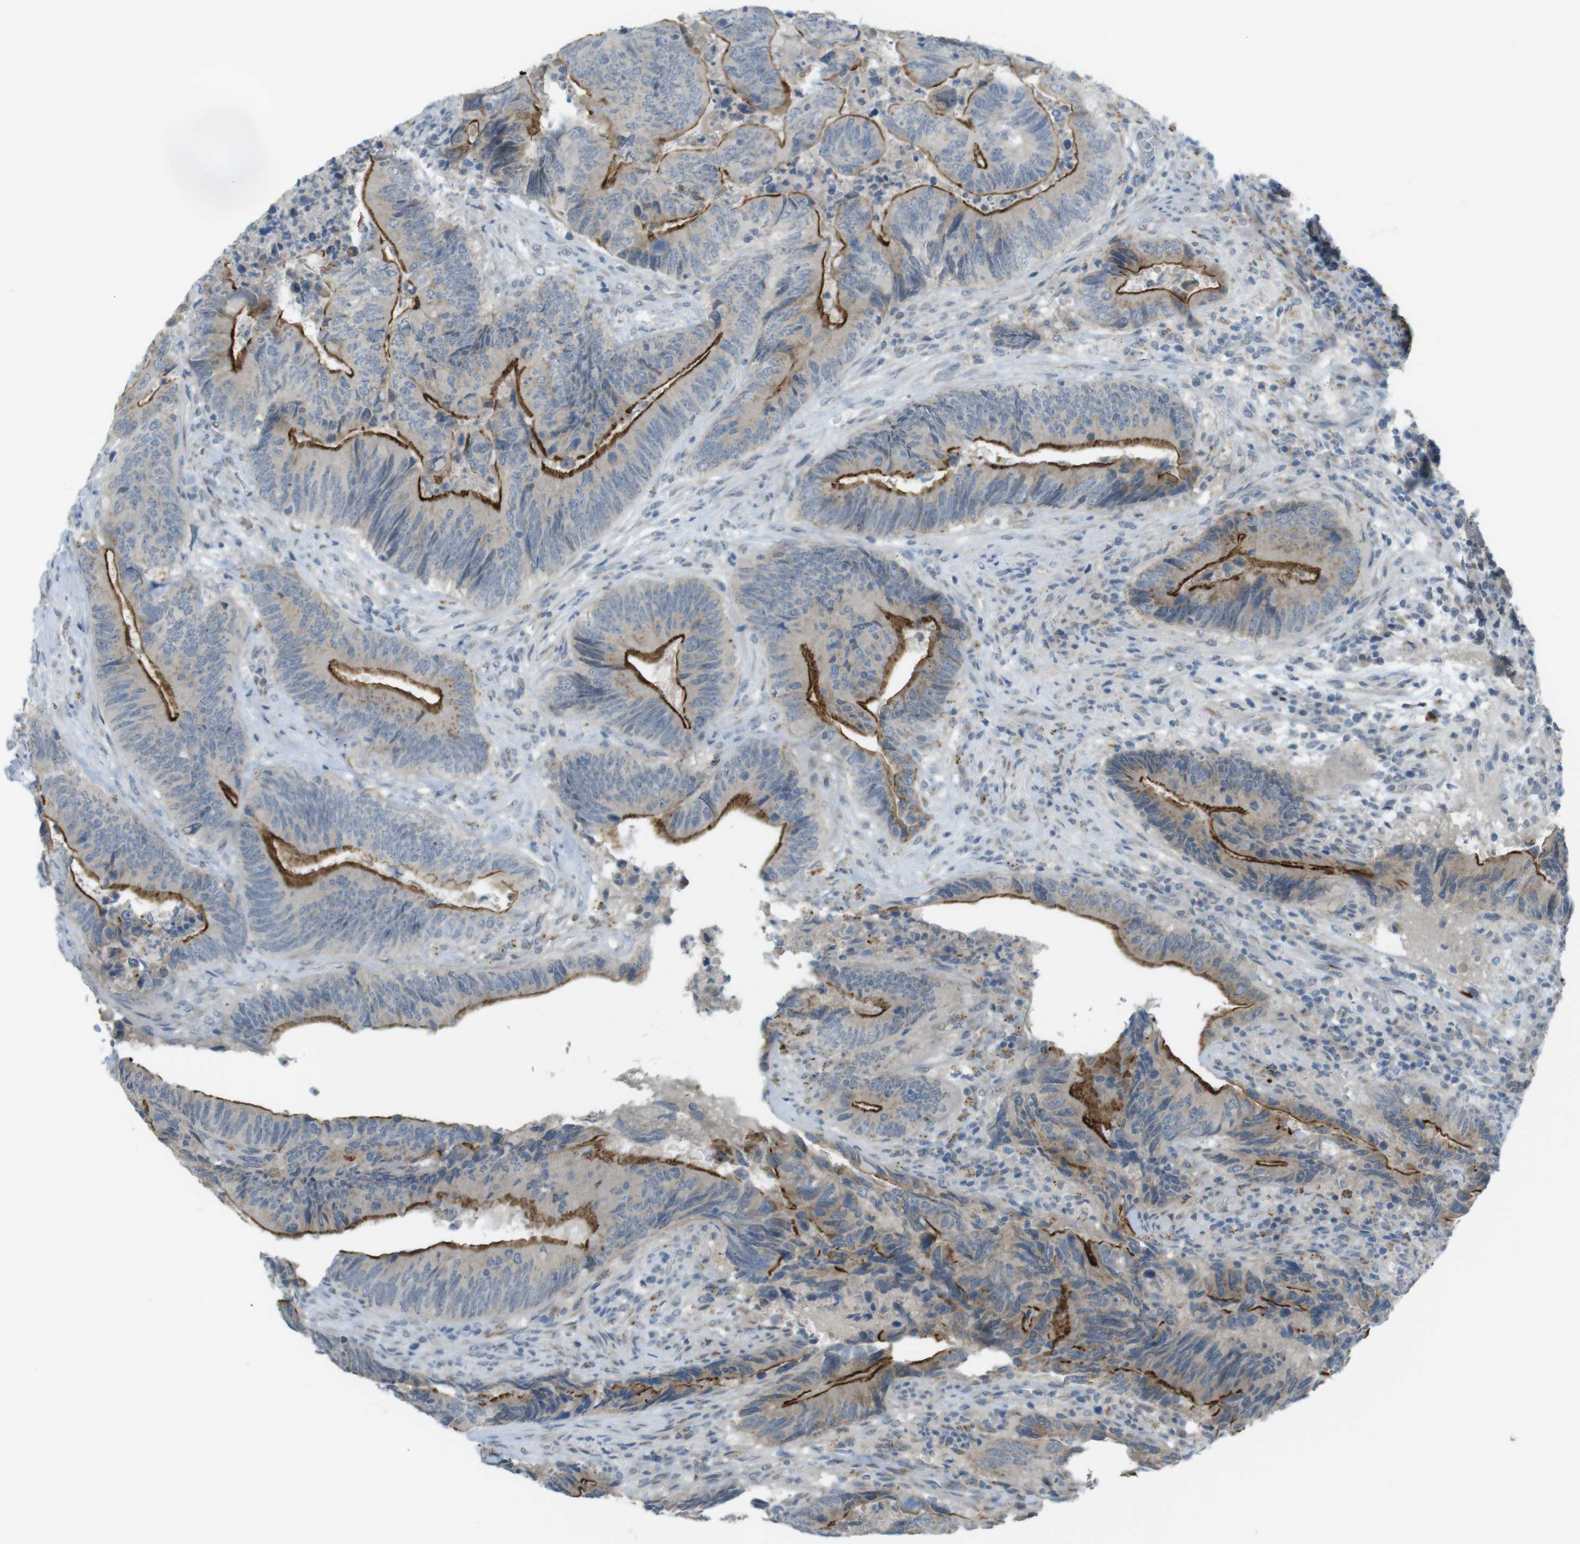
{"staining": {"intensity": "moderate", "quantity": ">75%", "location": "cytoplasmic/membranous"}, "tissue": "colorectal cancer", "cell_type": "Tumor cells", "image_type": "cancer", "snomed": [{"axis": "morphology", "description": "Normal tissue, NOS"}, {"axis": "morphology", "description": "Adenocarcinoma, NOS"}, {"axis": "topography", "description": "Colon"}], "caption": "Protein staining by IHC displays moderate cytoplasmic/membranous positivity in approximately >75% of tumor cells in adenocarcinoma (colorectal).", "gene": "UGT8", "patient": {"sex": "male", "age": 56}}